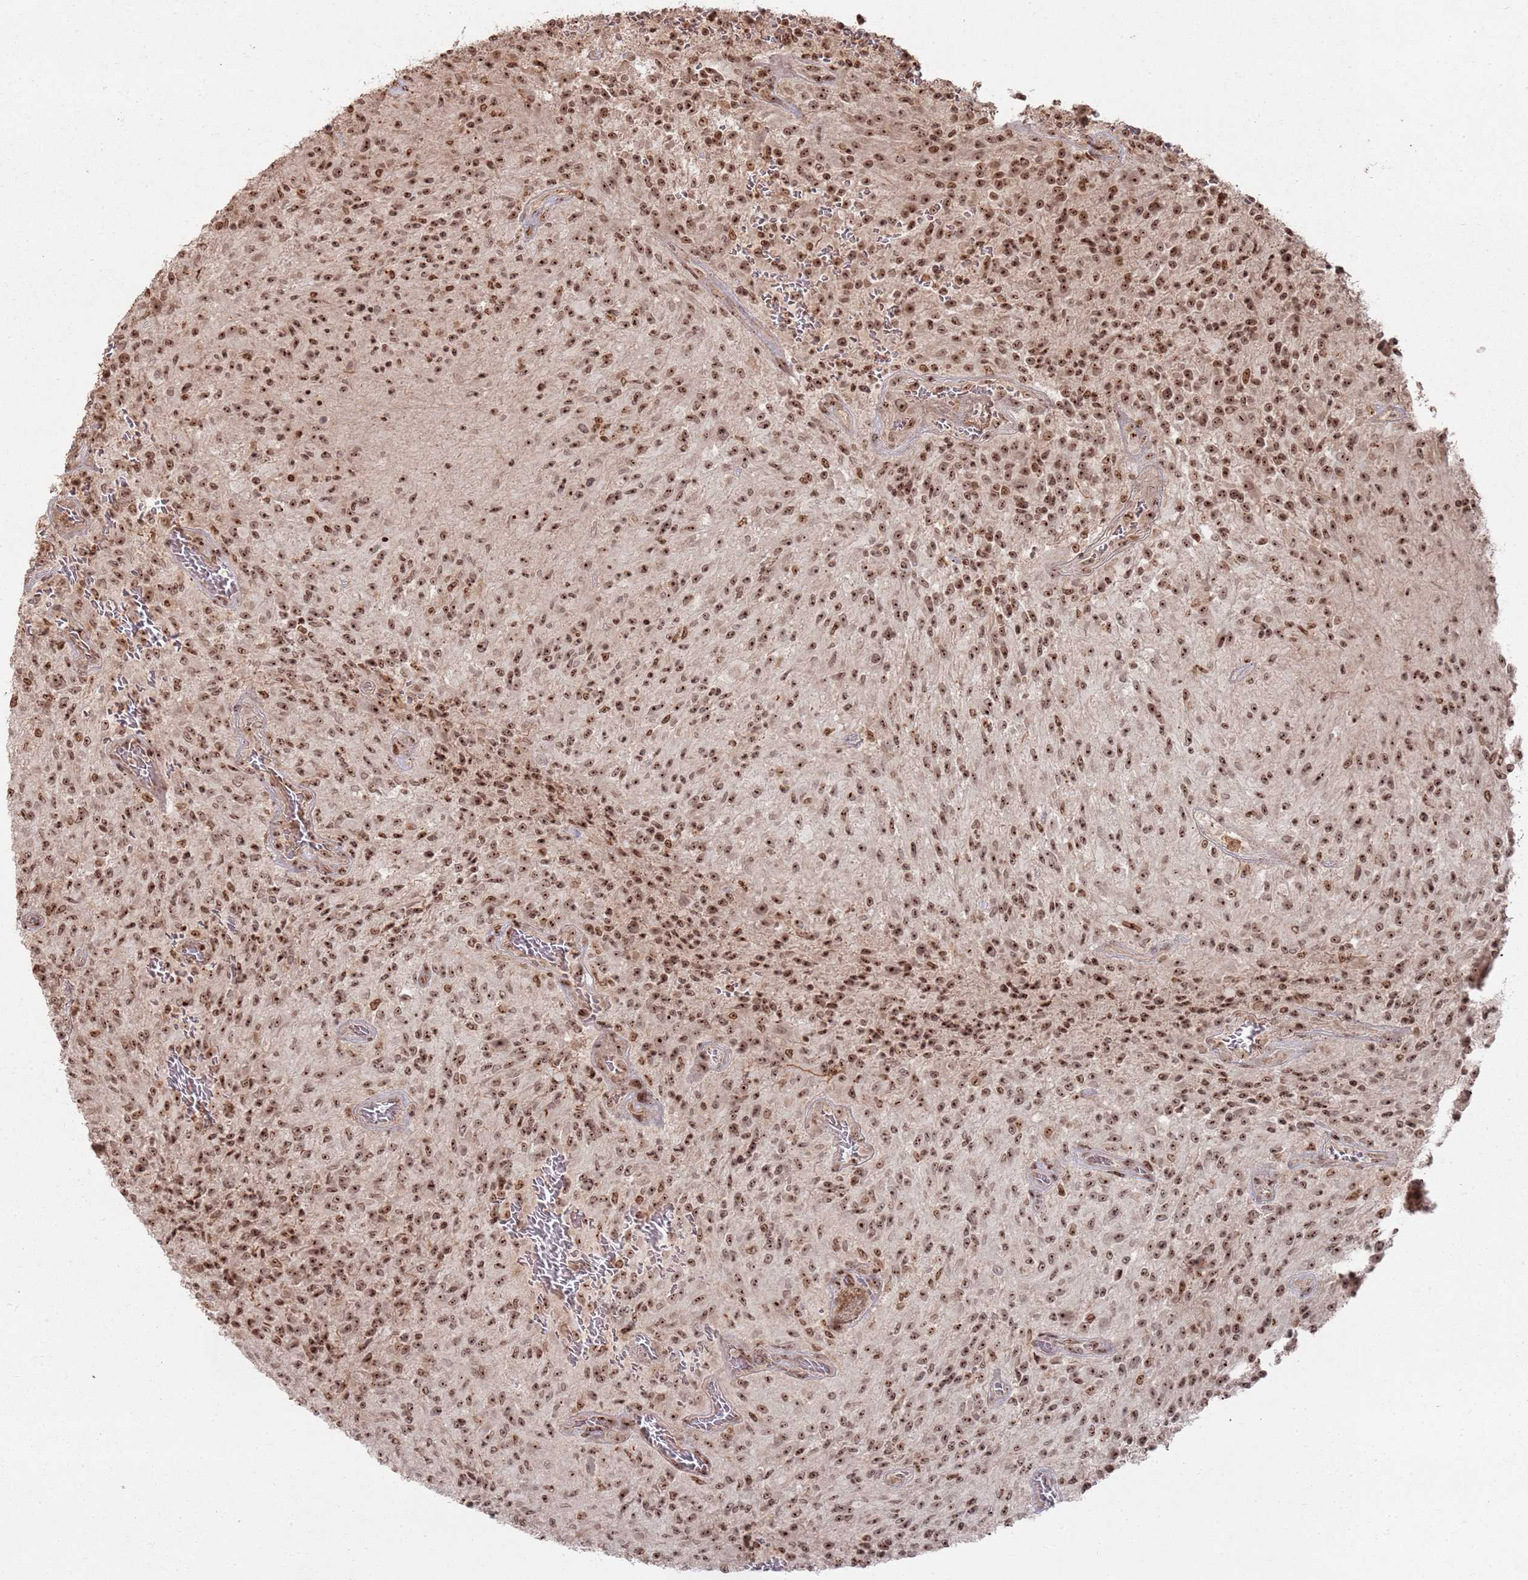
{"staining": {"intensity": "strong", "quantity": ">75%", "location": "nuclear"}, "tissue": "glioma", "cell_type": "Tumor cells", "image_type": "cancer", "snomed": [{"axis": "morphology", "description": "Normal tissue, NOS"}, {"axis": "morphology", "description": "Glioma, malignant, High grade"}, {"axis": "topography", "description": "Cerebral cortex"}], "caption": "Immunohistochemistry photomicrograph of neoplastic tissue: human glioma stained using immunohistochemistry exhibits high levels of strong protein expression localized specifically in the nuclear of tumor cells, appearing as a nuclear brown color.", "gene": "UTP11", "patient": {"sex": "male", "age": 56}}